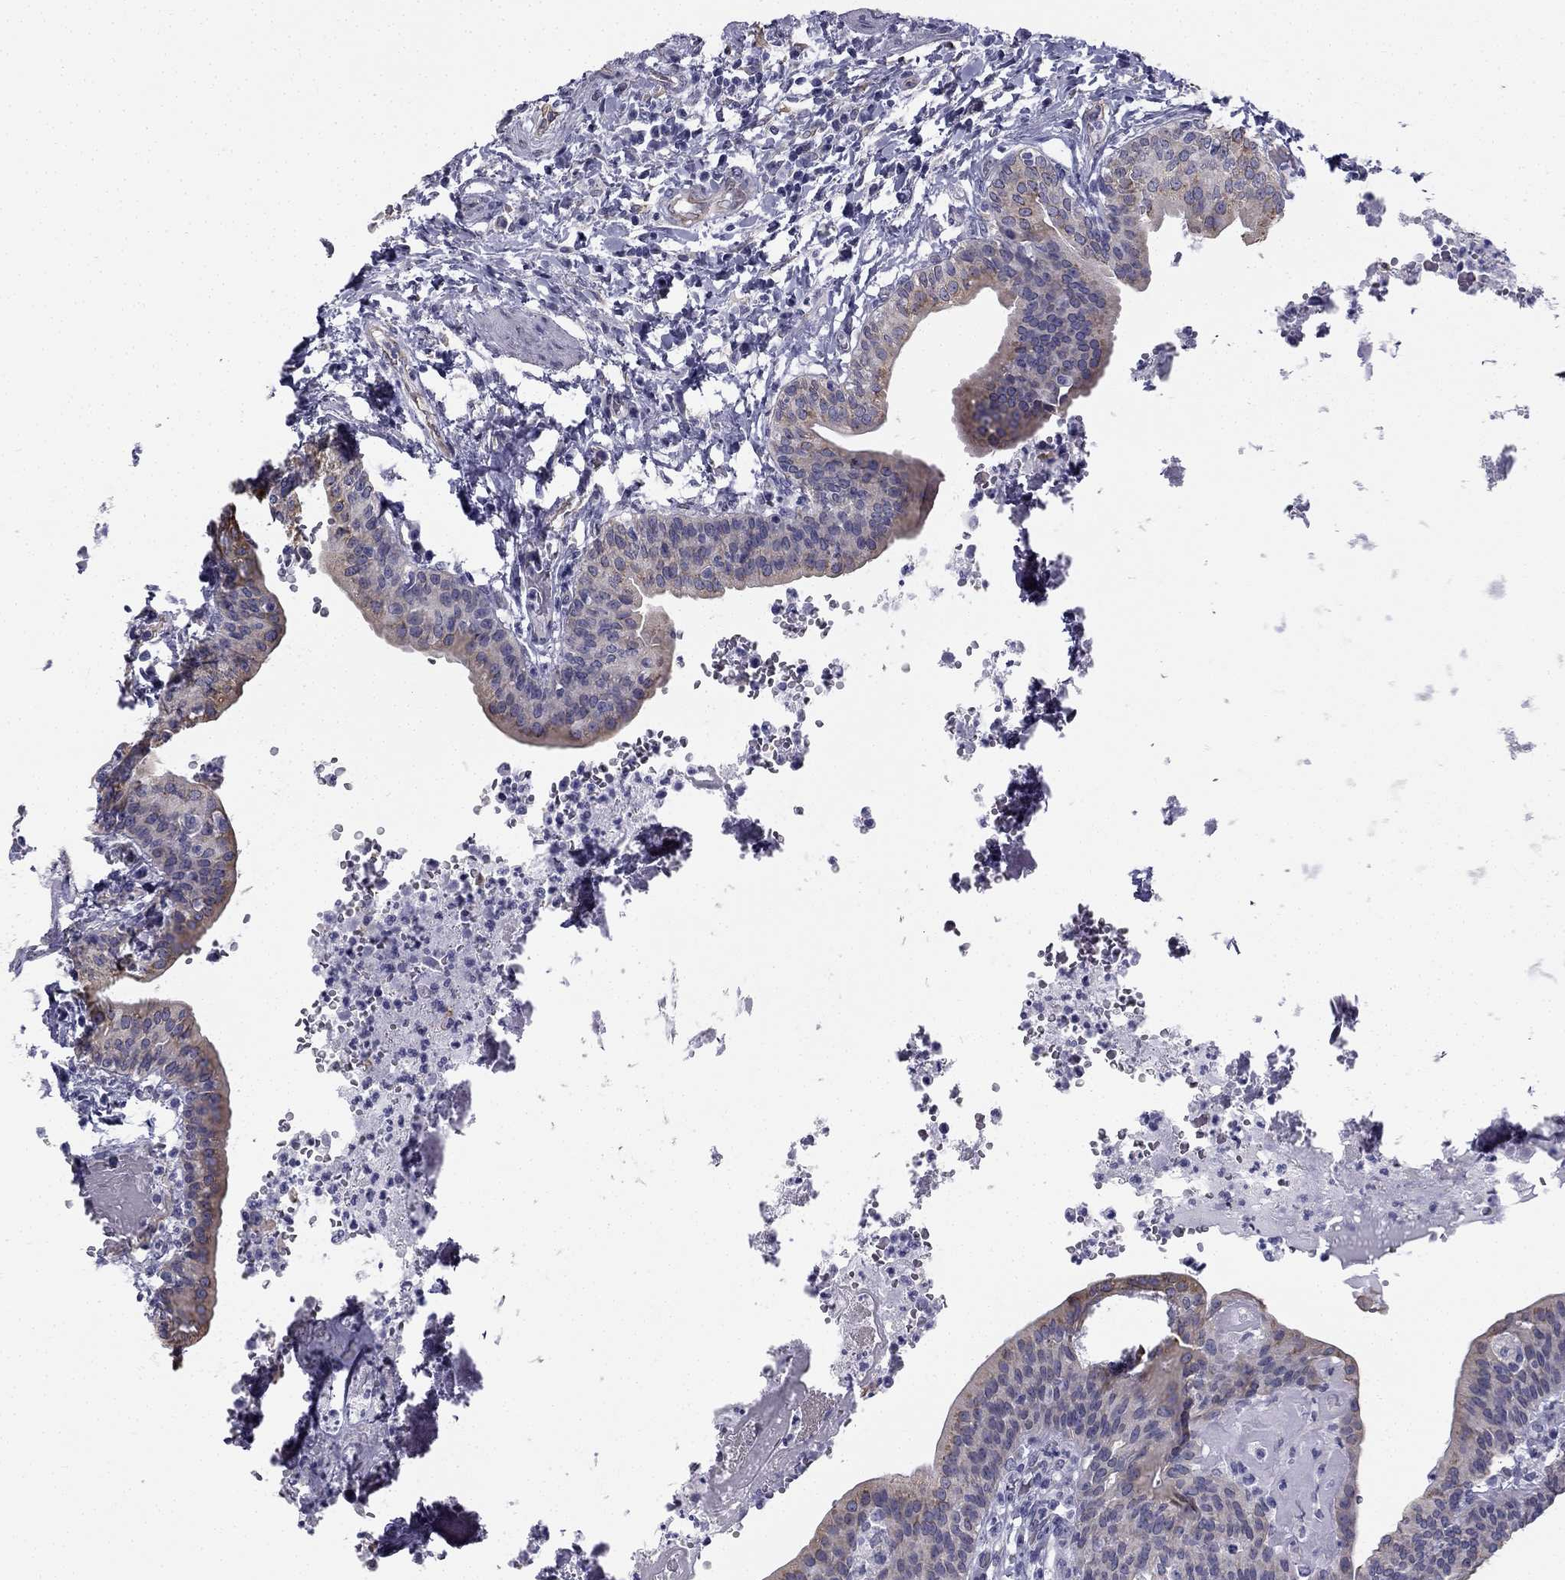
{"staining": {"intensity": "moderate", "quantity": "<25%", "location": "cytoplasmic/membranous"}, "tissue": "urinary bladder", "cell_type": "Urothelial cells", "image_type": "normal", "snomed": [{"axis": "morphology", "description": "Normal tissue, NOS"}, {"axis": "topography", "description": "Urinary bladder"}], "caption": "Urinary bladder stained for a protein demonstrates moderate cytoplasmic/membranous positivity in urothelial cells. The protein is shown in brown color, while the nuclei are stained blue.", "gene": "CCDC40", "patient": {"sex": "male", "age": 66}}